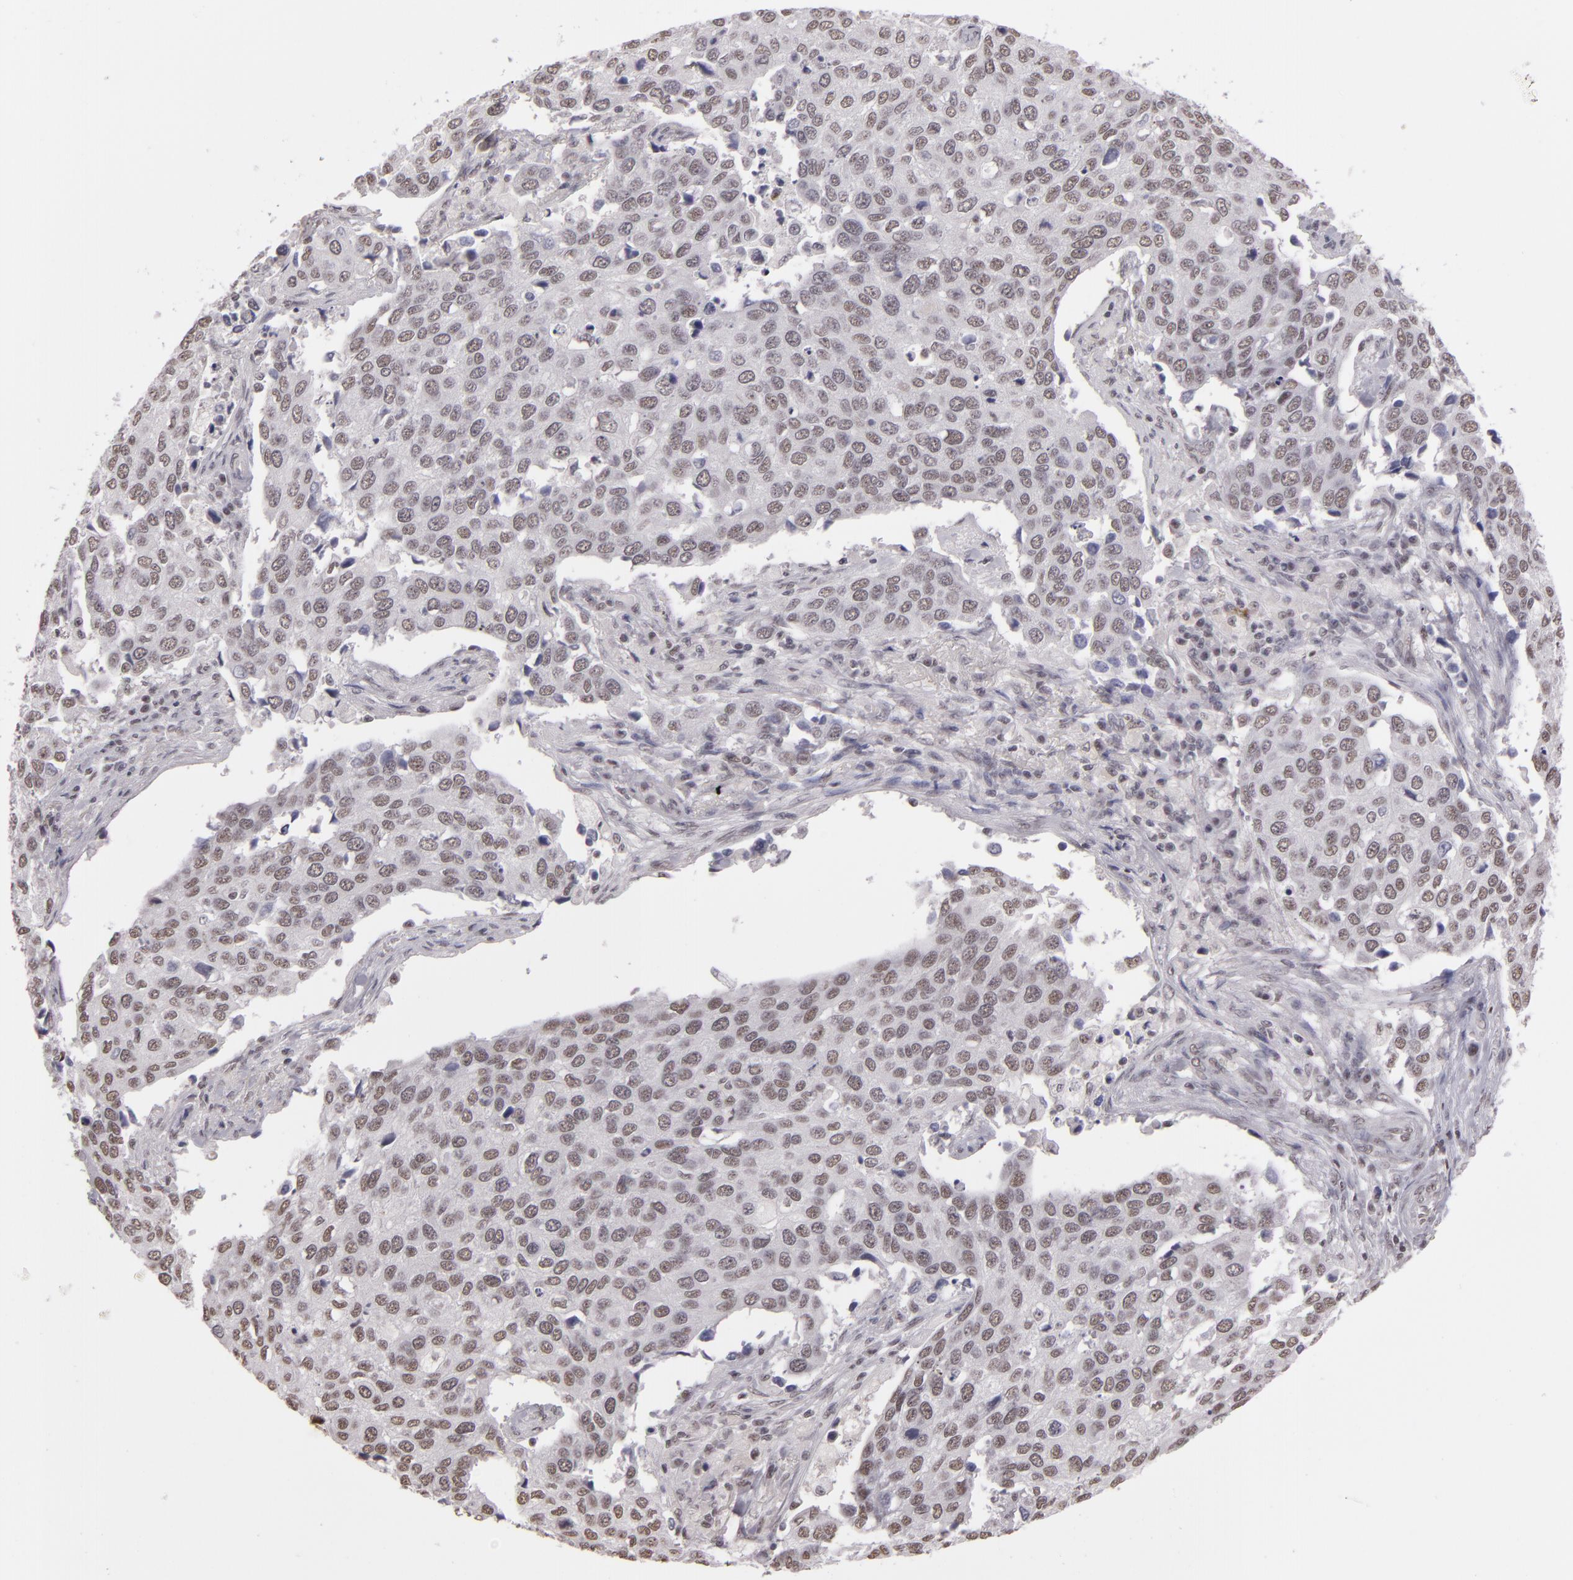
{"staining": {"intensity": "weak", "quantity": ">75%", "location": "nuclear"}, "tissue": "cervical cancer", "cell_type": "Tumor cells", "image_type": "cancer", "snomed": [{"axis": "morphology", "description": "Squamous cell carcinoma, NOS"}, {"axis": "topography", "description": "Cervix"}], "caption": "This image exhibits immunohistochemistry (IHC) staining of human cervical squamous cell carcinoma, with low weak nuclear positivity in about >75% of tumor cells.", "gene": "INTS6", "patient": {"sex": "female", "age": 54}}